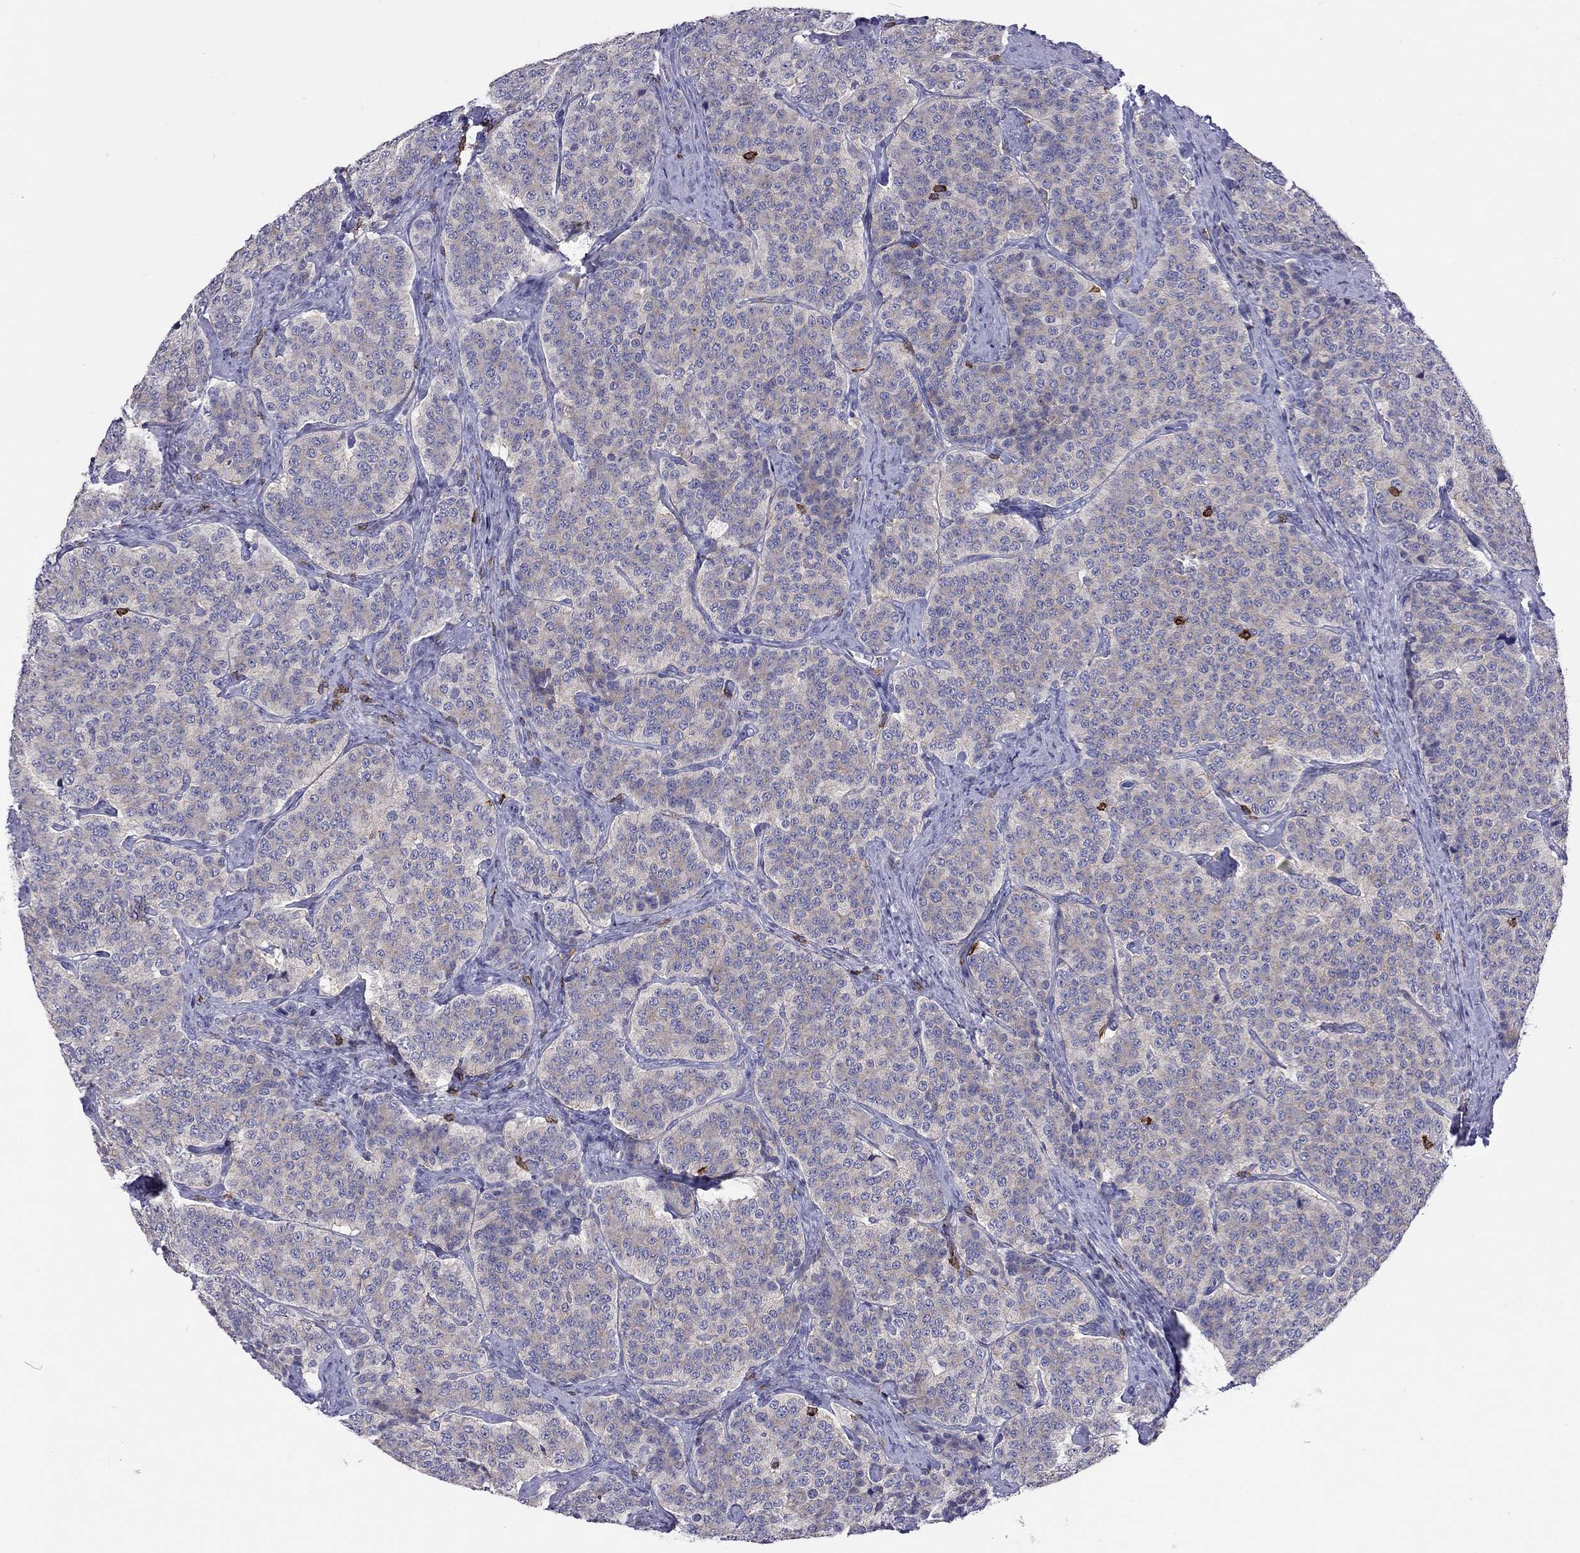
{"staining": {"intensity": "weak", "quantity": ">75%", "location": "cytoplasmic/membranous"}, "tissue": "carcinoid", "cell_type": "Tumor cells", "image_type": "cancer", "snomed": [{"axis": "morphology", "description": "Carcinoid, malignant, NOS"}, {"axis": "topography", "description": "Small intestine"}], "caption": "Carcinoid was stained to show a protein in brown. There is low levels of weak cytoplasmic/membranous staining in about >75% of tumor cells.", "gene": "MND1", "patient": {"sex": "female", "age": 58}}